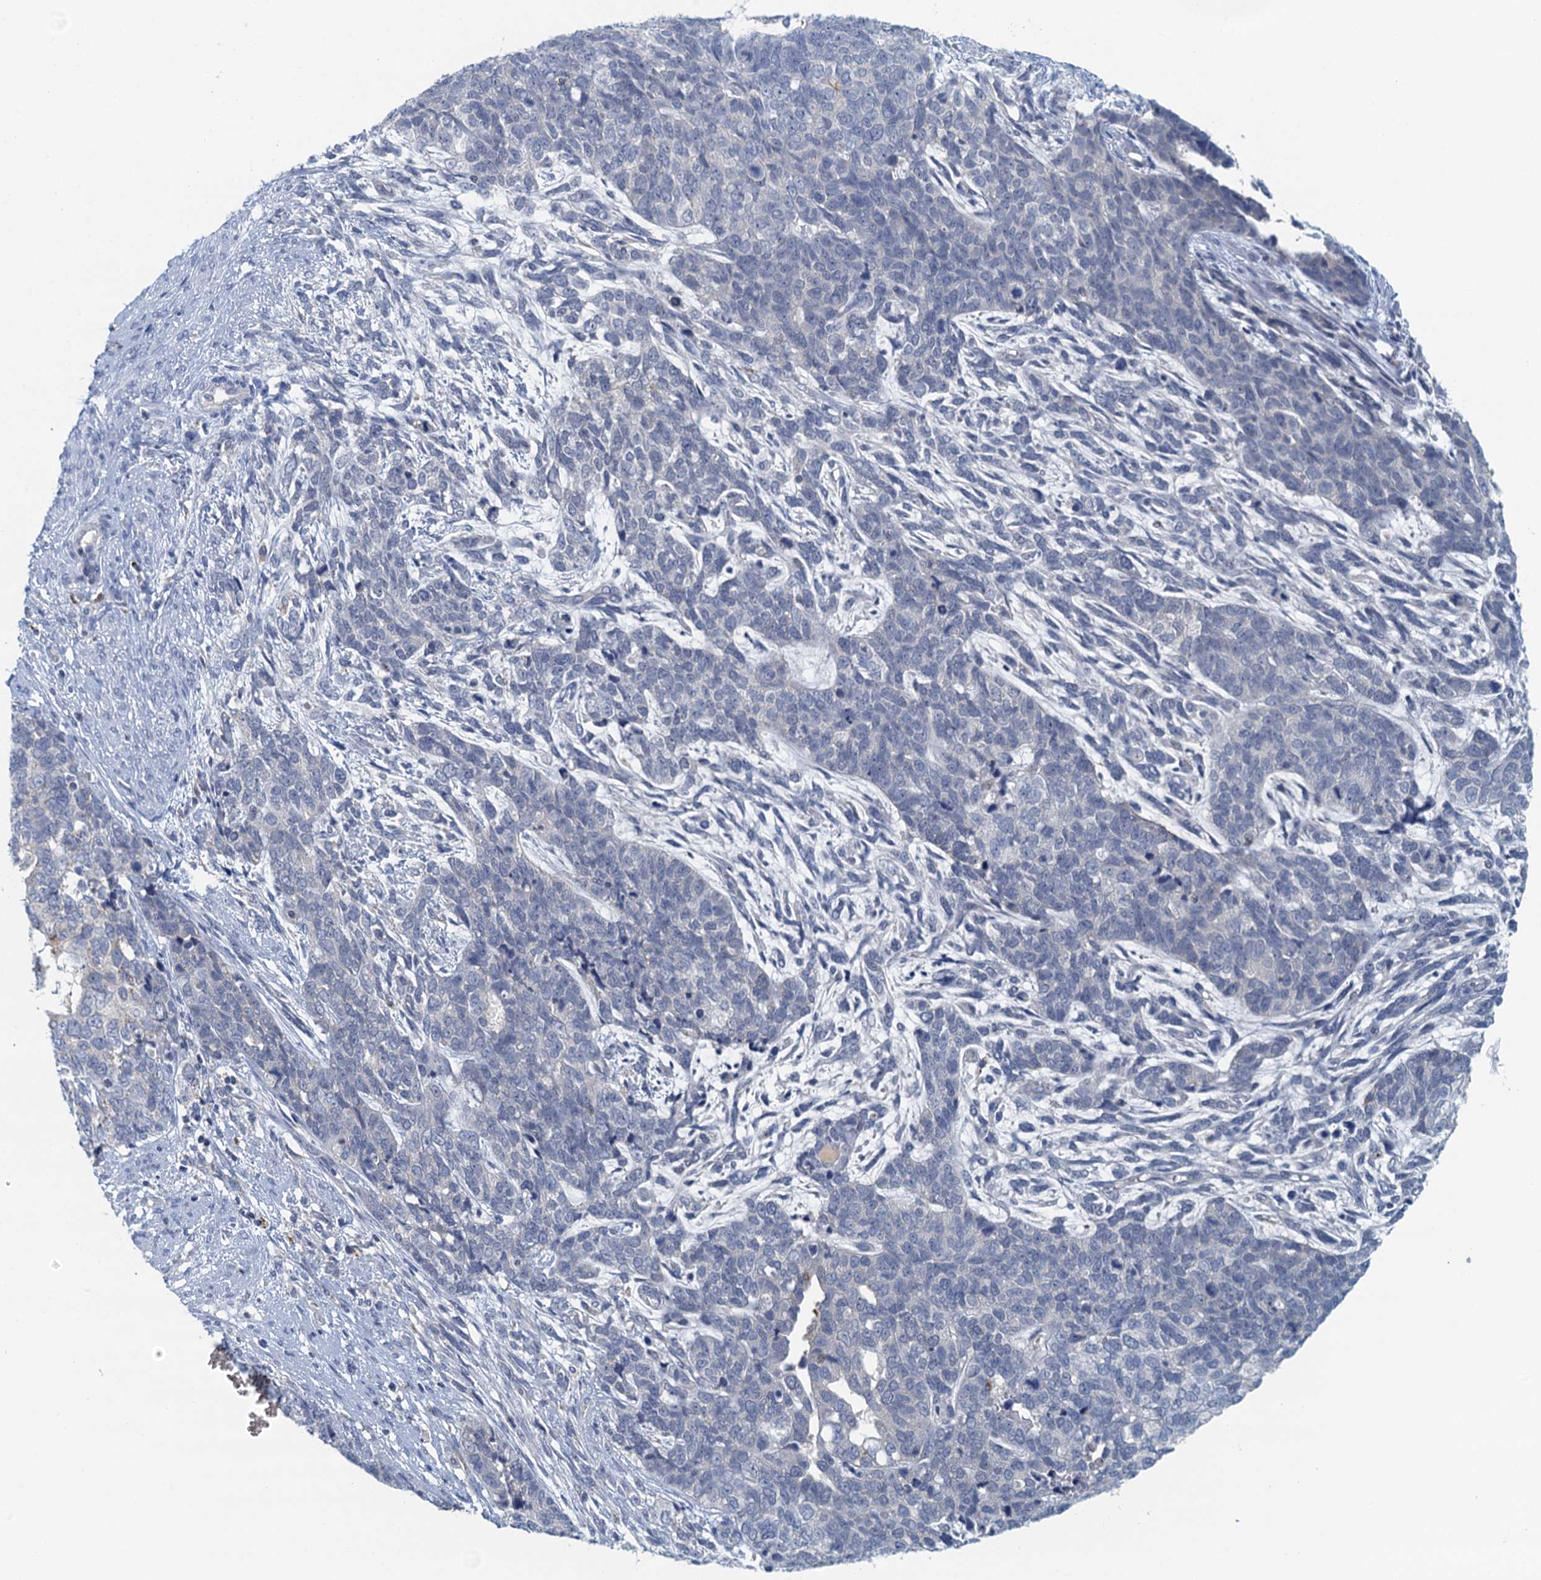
{"staining": {"intensity": "negative", "quantity": "none", "location": "none"}, "tissue": "cervical cancer", "cell_type": "Tumor cells", "image_type": "cancer", "snomed": [{"axis": "morphology", "description": "Squamous cell carcinoma, NOS"}, {"axis": "topography", "description": "Cervix"}], "caption": "Immunohistochemical staining of cervical cancer (squamous cell carcinoma) displays no significant expression in tumor cells.", "gene": "NUBP2", "patient": {"sex": "female", "age": 63}}